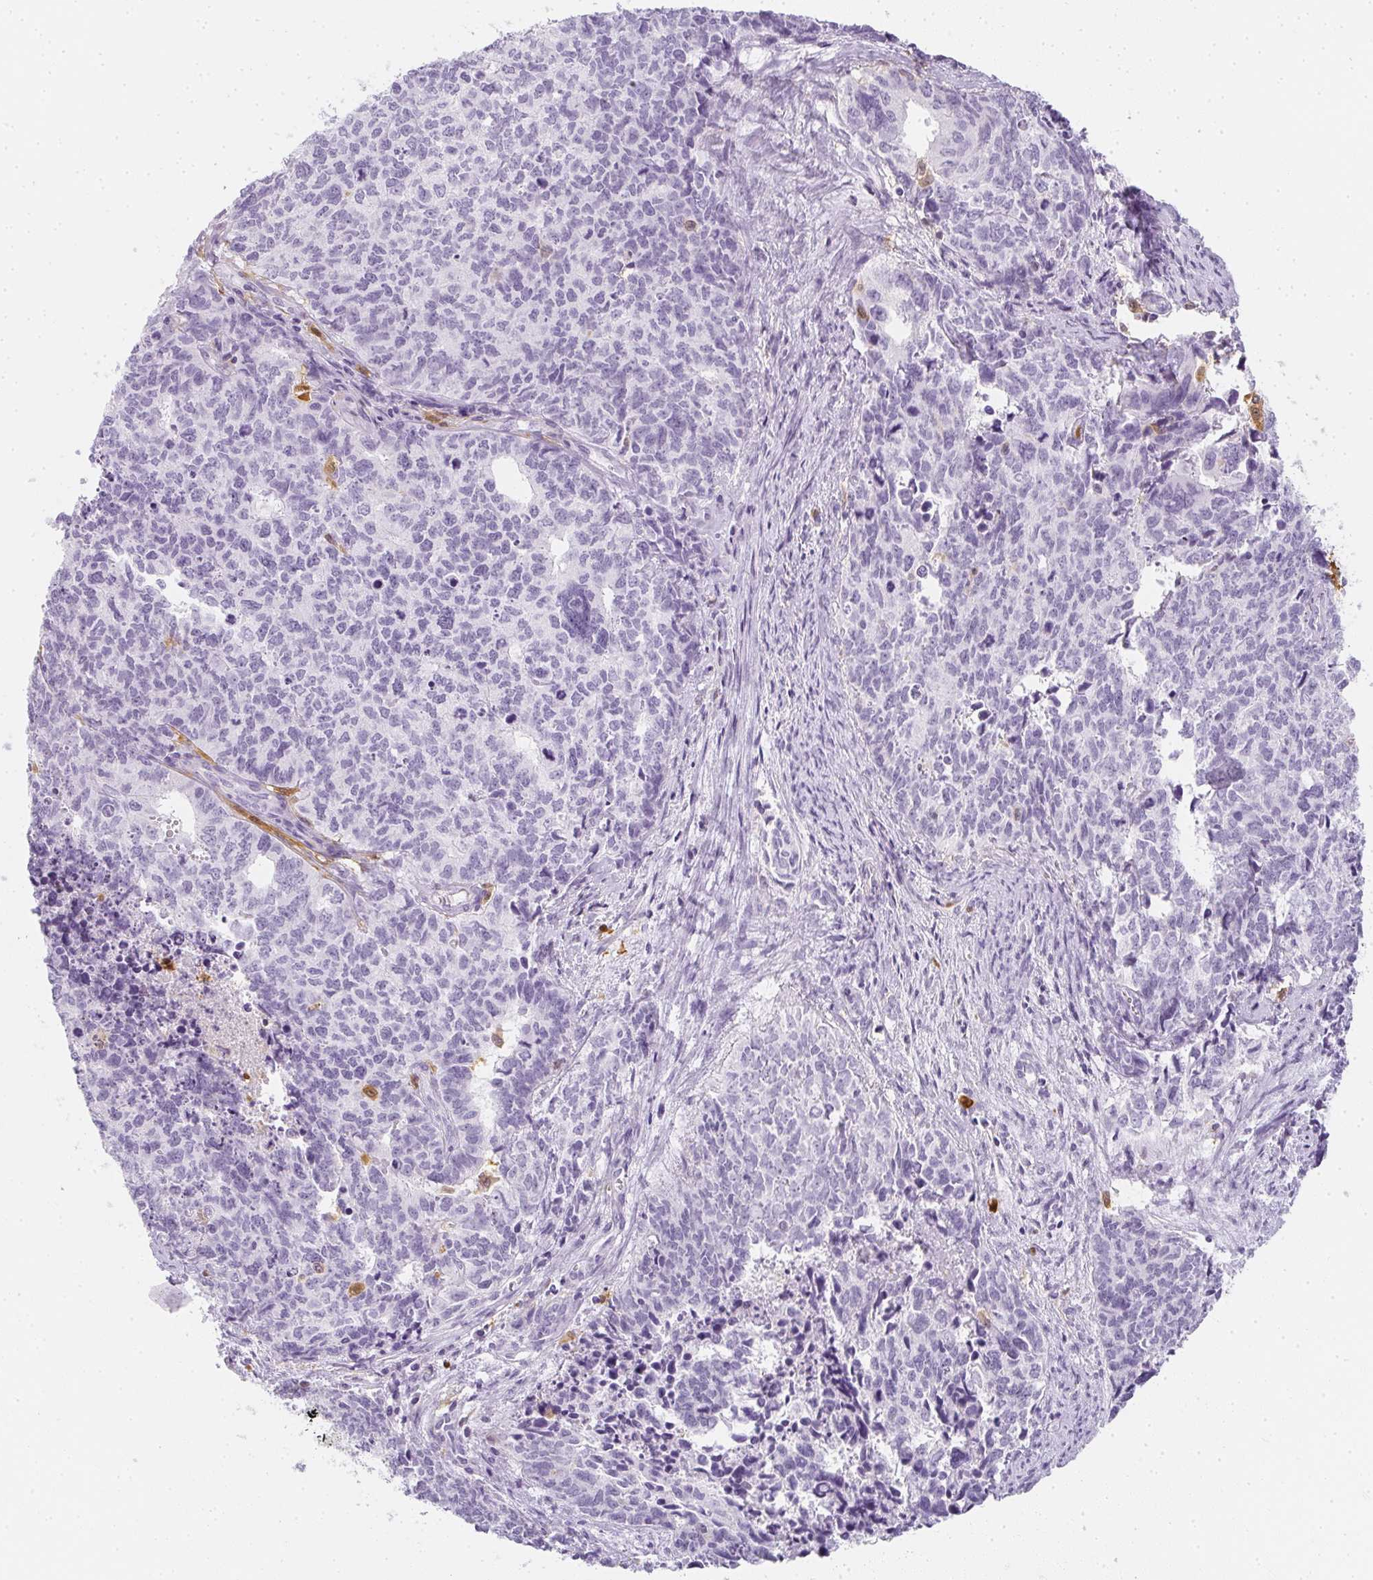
{"staining": {"intensity": "negative", "quantity": "none", "location": "none"}, "tissue": "cervical cancer", "cell_type": "Tumor cells", "image_type": "cancer", "snomed": [{"axis": "morphology", "description": "Adenocarcinoma, NOS"}, {"axis": "topography", "description": "Cervix"}], "caption": "Cervical adenocarcinoma was stained to show a protein in brown. There is no significant staining in tumor cells.", "gene": "HK3", "patient": {"sex": "female", "age": 63}}